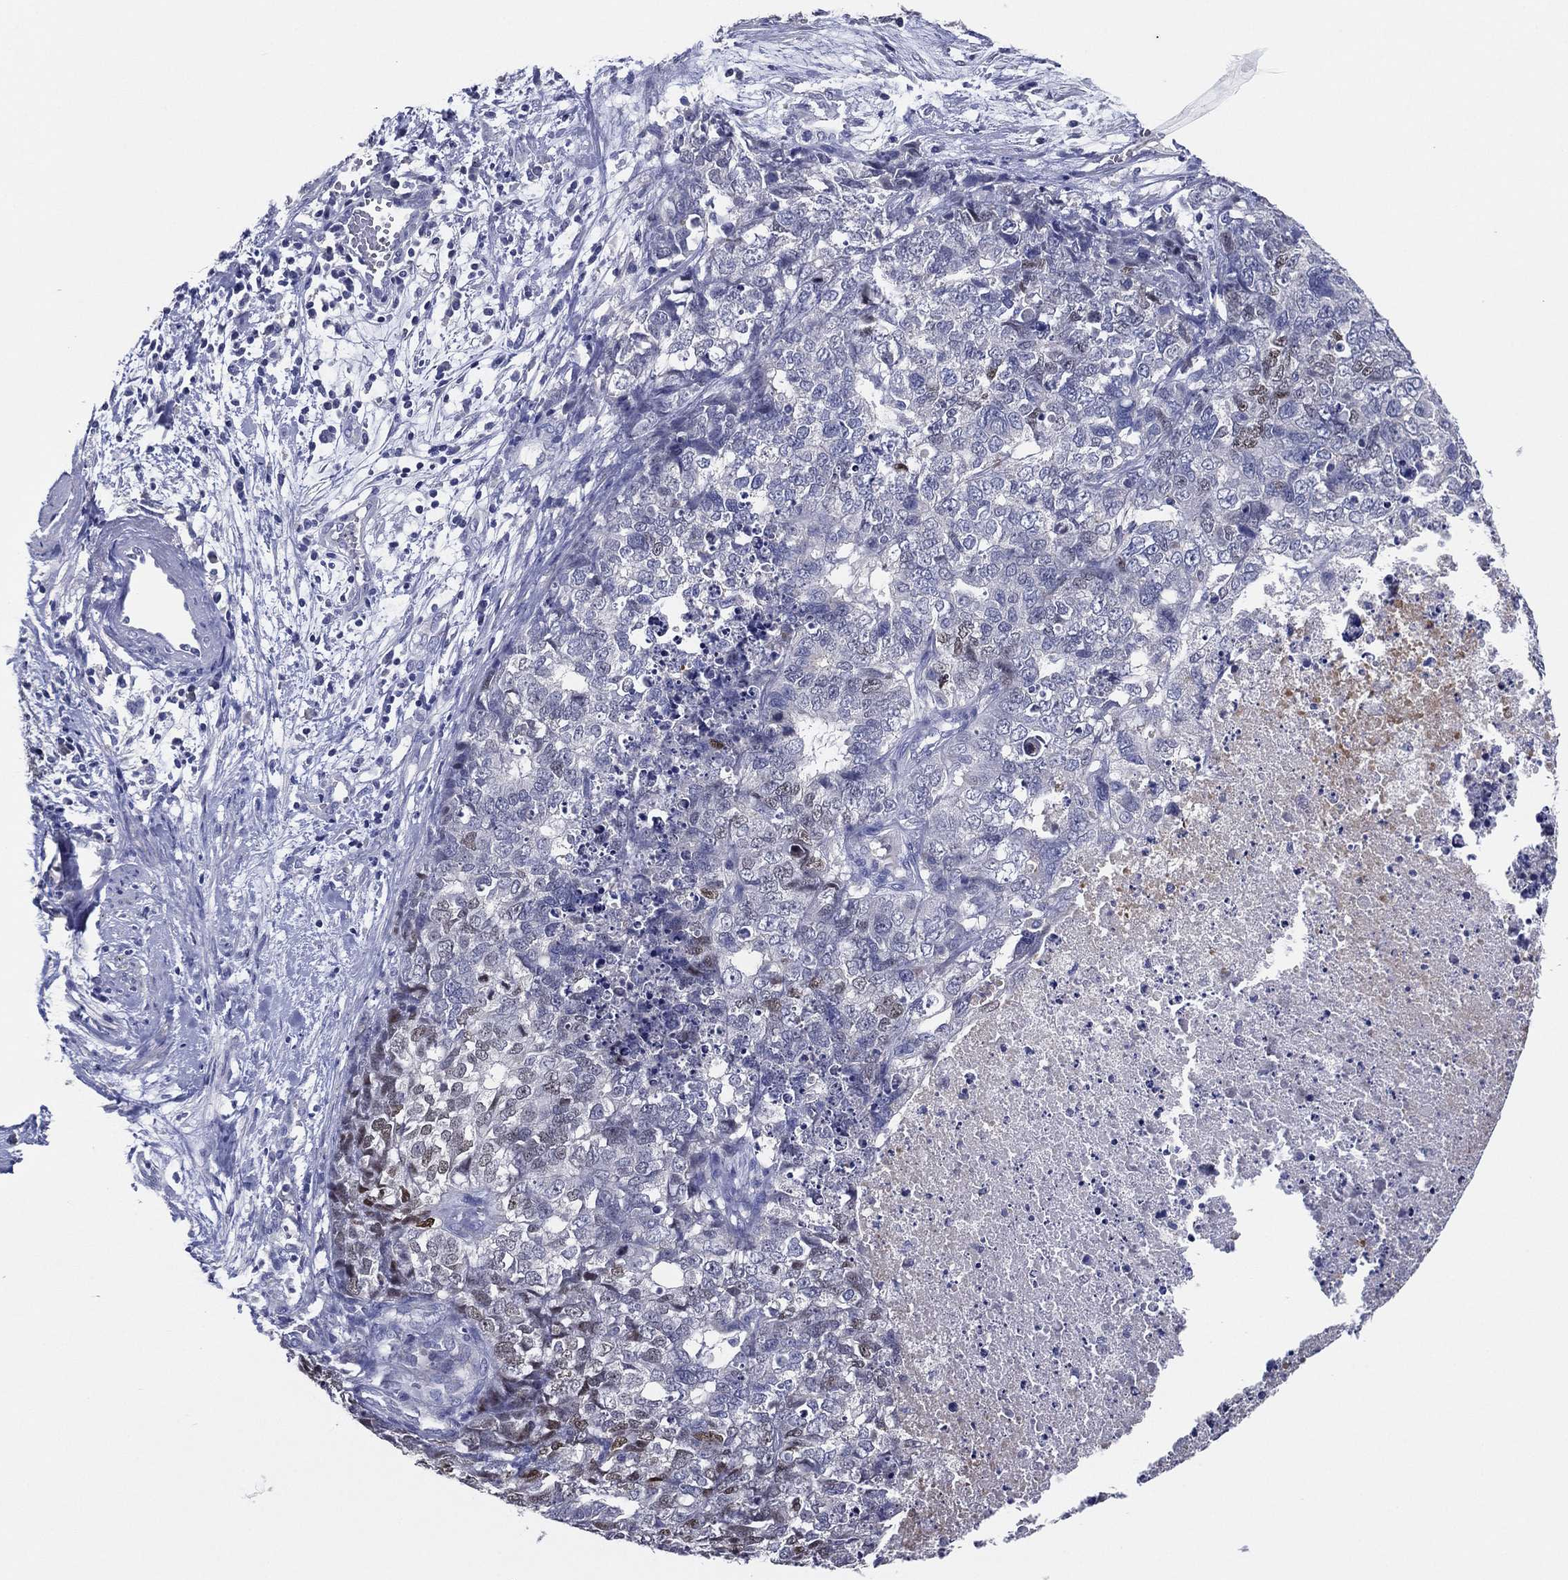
{"staining": {"intensity": "weak", "quantity": "<25%", "location": "nuclear"}, "tissue": "cervical cancer", "cell_type": "Tumor cells", "image_type": "cancer", "snomed": [{"axis": "morphology", "description": "Squamous cell carcinoma, NOS"}, {"axis": "topography", "description": "Cervix"}], "caption": "DAB (3,3'-diaminobenzidine) immunohistochemical staining of human cervical cancer (squamous cell carcinoma) demonstrates no significant expression in tumor cells.", "gene": "TFAP2A", "patient": {"sex": "female", "age": 63}}